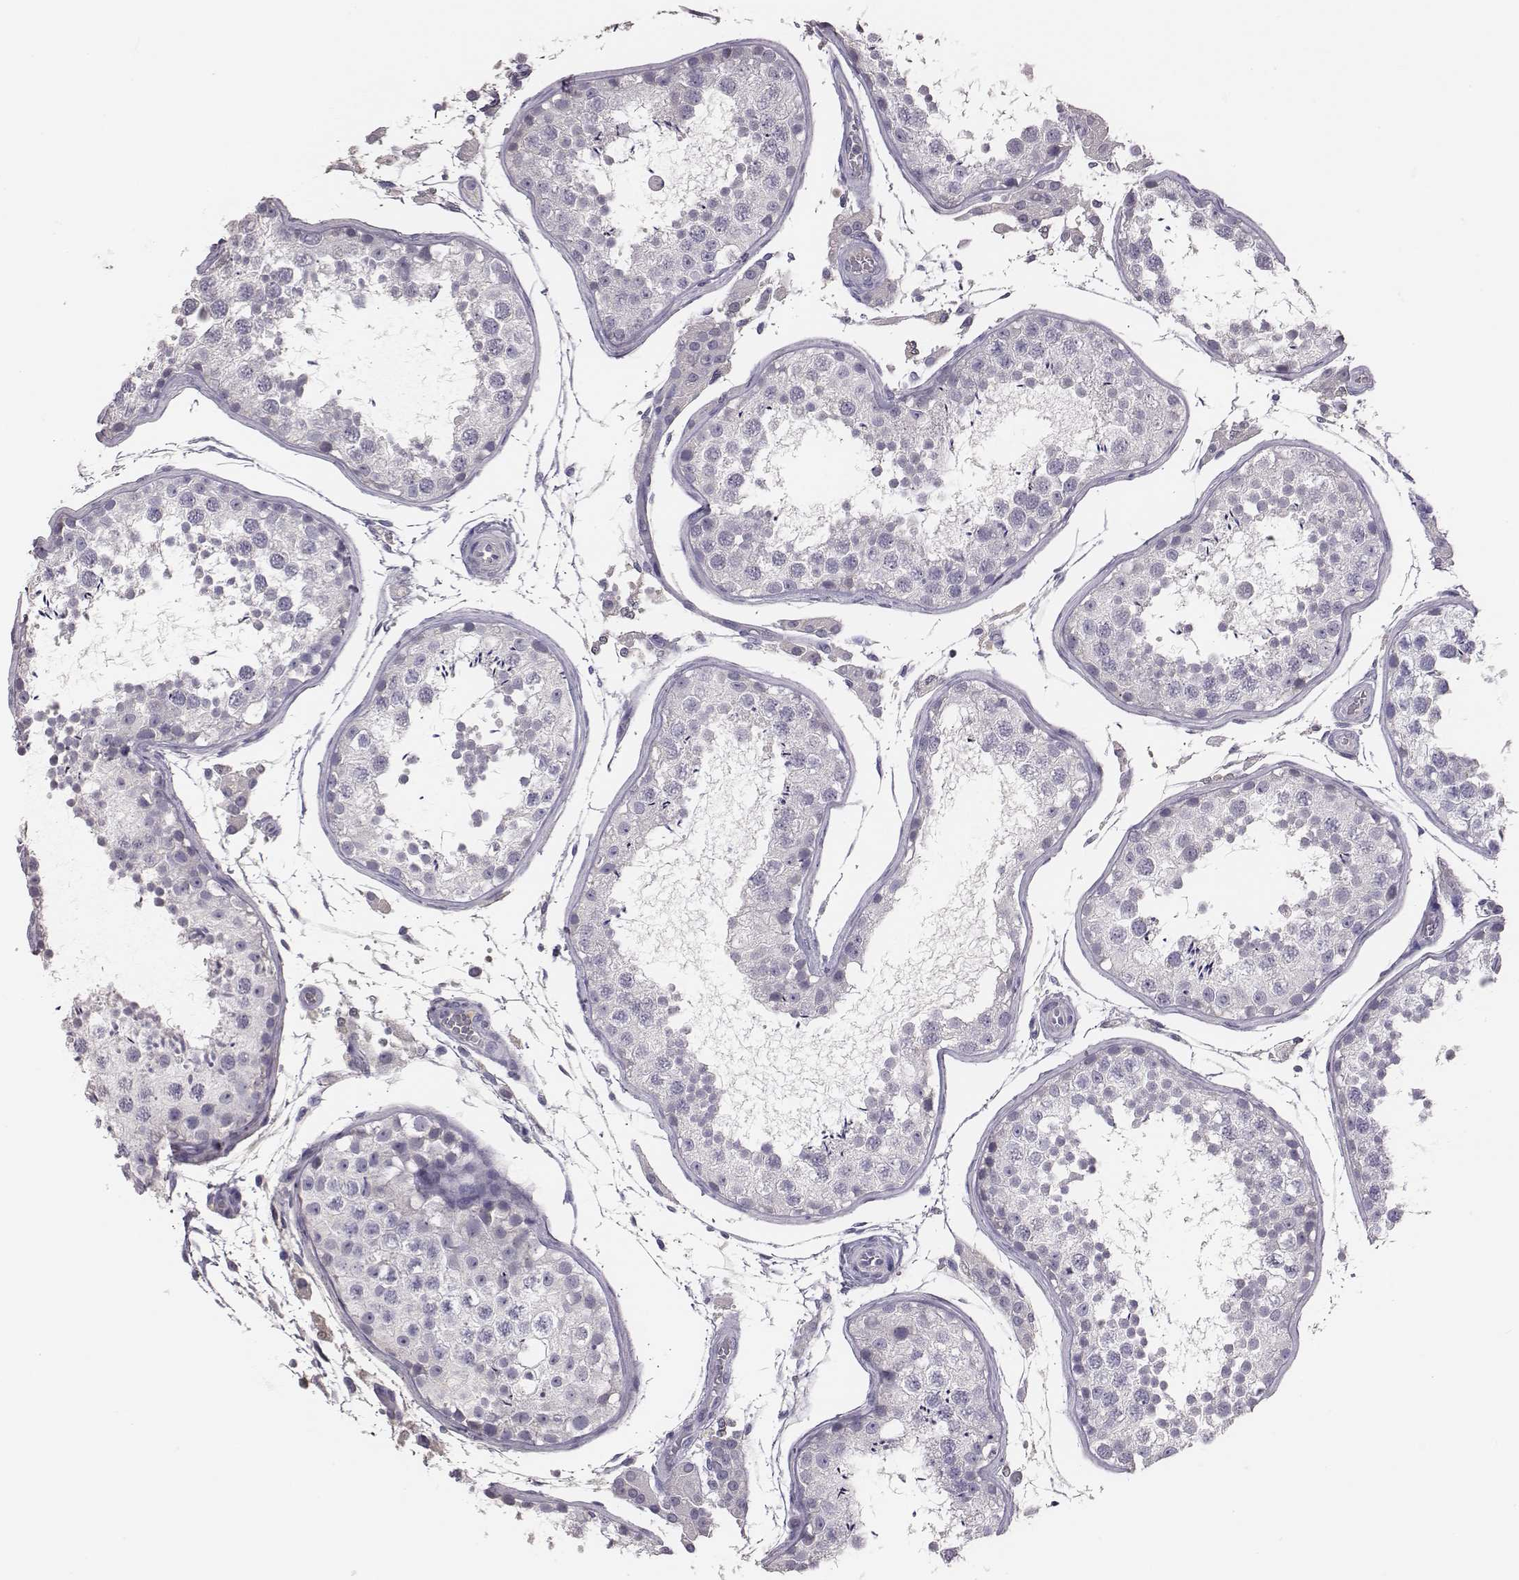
{"staining": {"intensity": "negative", "quantity": "none", "location": "none"}, "tissue": "testis", "cell_type": "Cells in seminiferous ducts", "image_type": "normal", "snomed": [{"axis": "morphology", "description": "Normal tissue, NOS"}, {"axis": "topography", "description": "Testis"}], "caption": "High magnification brightfield microscopy of benign testis stained with DAB (3,3'-diaminobenzidine) (brown) and counterstained with hematoxylin (blue): cells in seminiferous ducts show no significant staining. (Immunohistochemistry, brightfield microscopy, high magnification).", "gene": "EN1", "patient": {"sex": "male", "age": 29}}